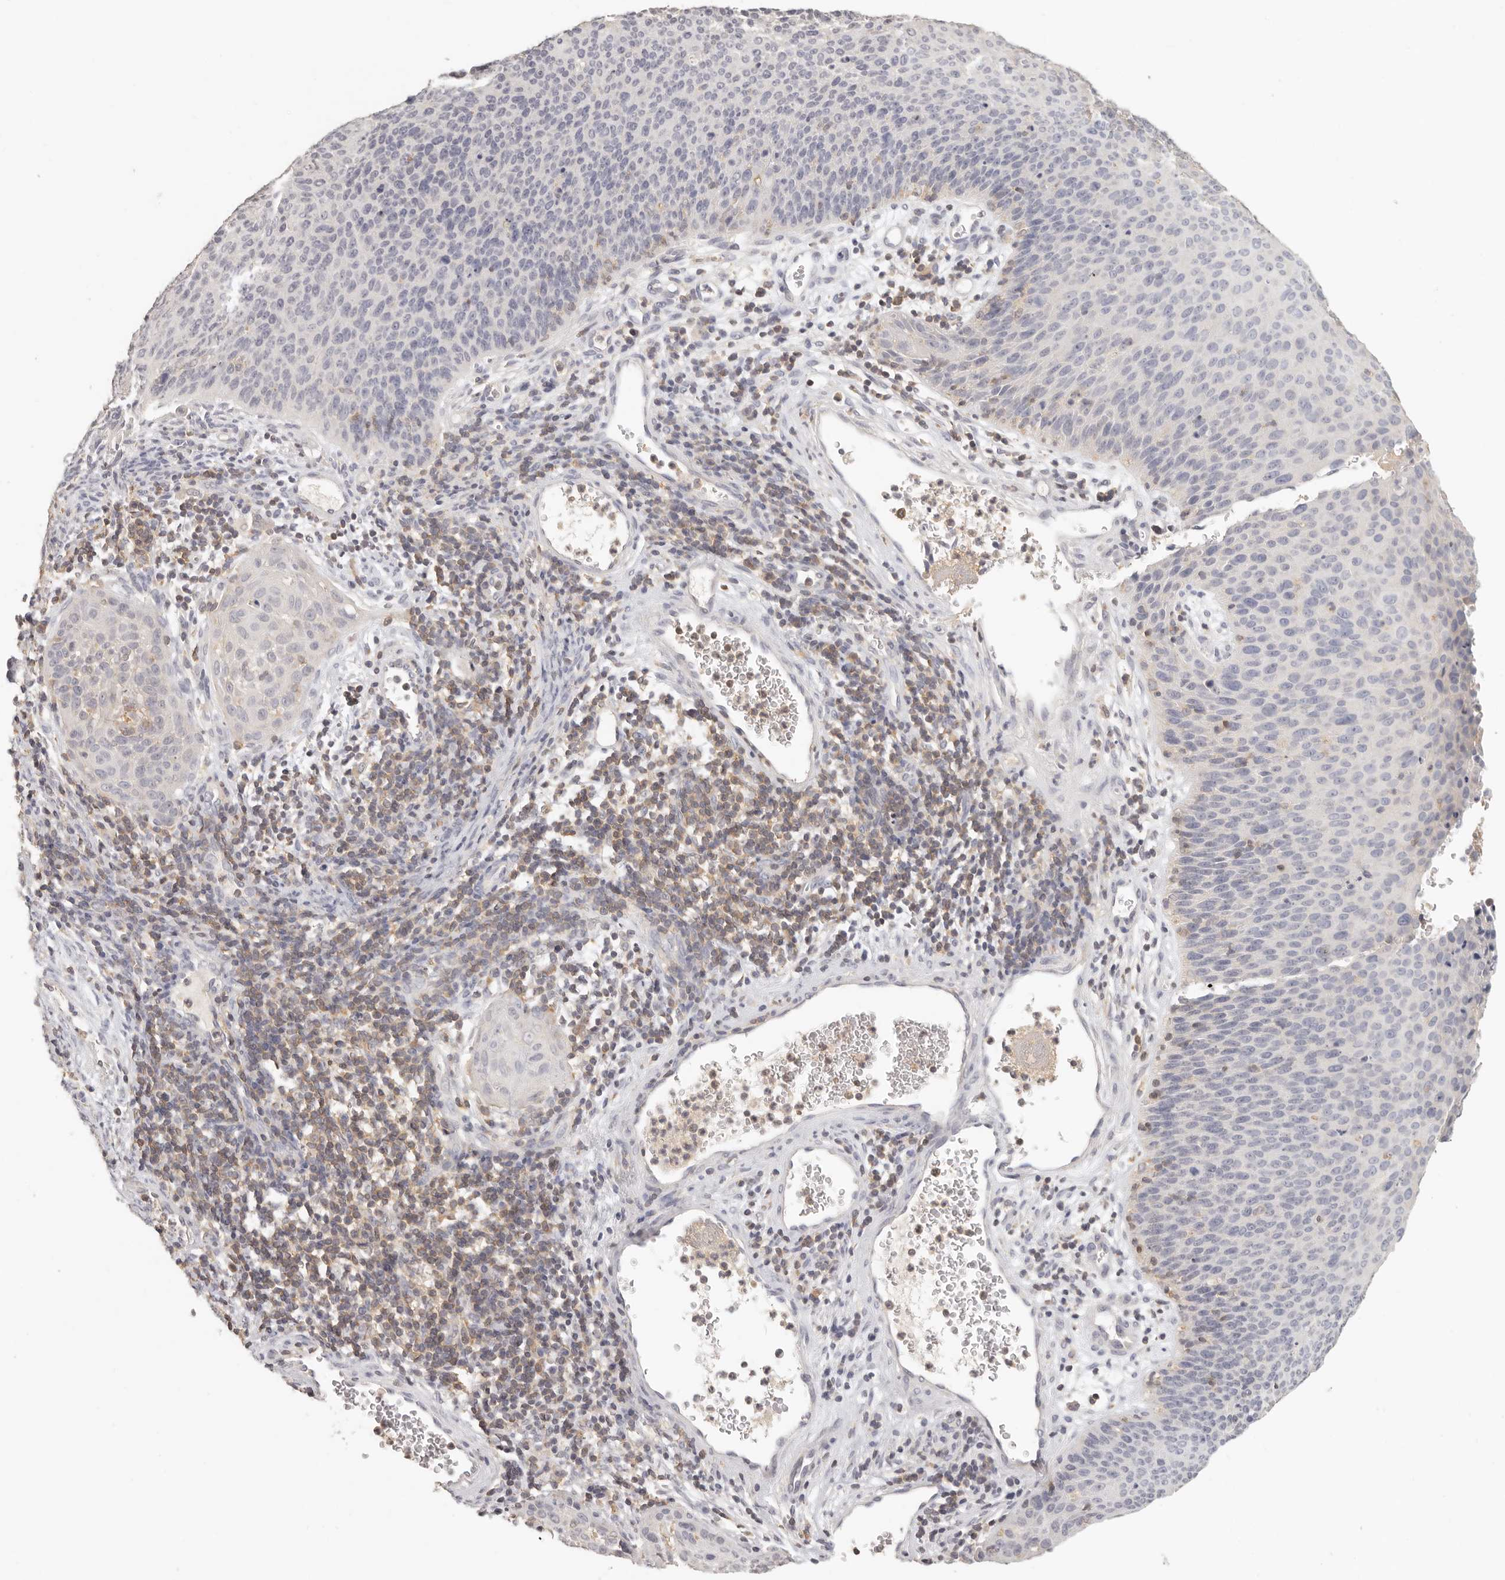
{"staining": {"intensity": "negative", "quantity": "none", "location": "none"}, "tissue": "cervical cancer", "cell_type": "Tumor cells", "image_type": "cancer", "snomed": [{"axis": "morphology", "description": "Squamous cell carcinoma, NOS"}, {"axis": "topography", "description": "Cervix"}], "caption": "IHC histopathology image of human cervical squamous cell carcinoma stained for a protein (brown), which shows no expression in tumor cells. (Stains: DAB (3,3'-diaminobenzidine) immunohistochemistry with hematoxylin counter stain, Microscopy: brightfield microscopy at high magnification).", "gene": "CSK", "patient": {"sex": "female", "age": 55}}